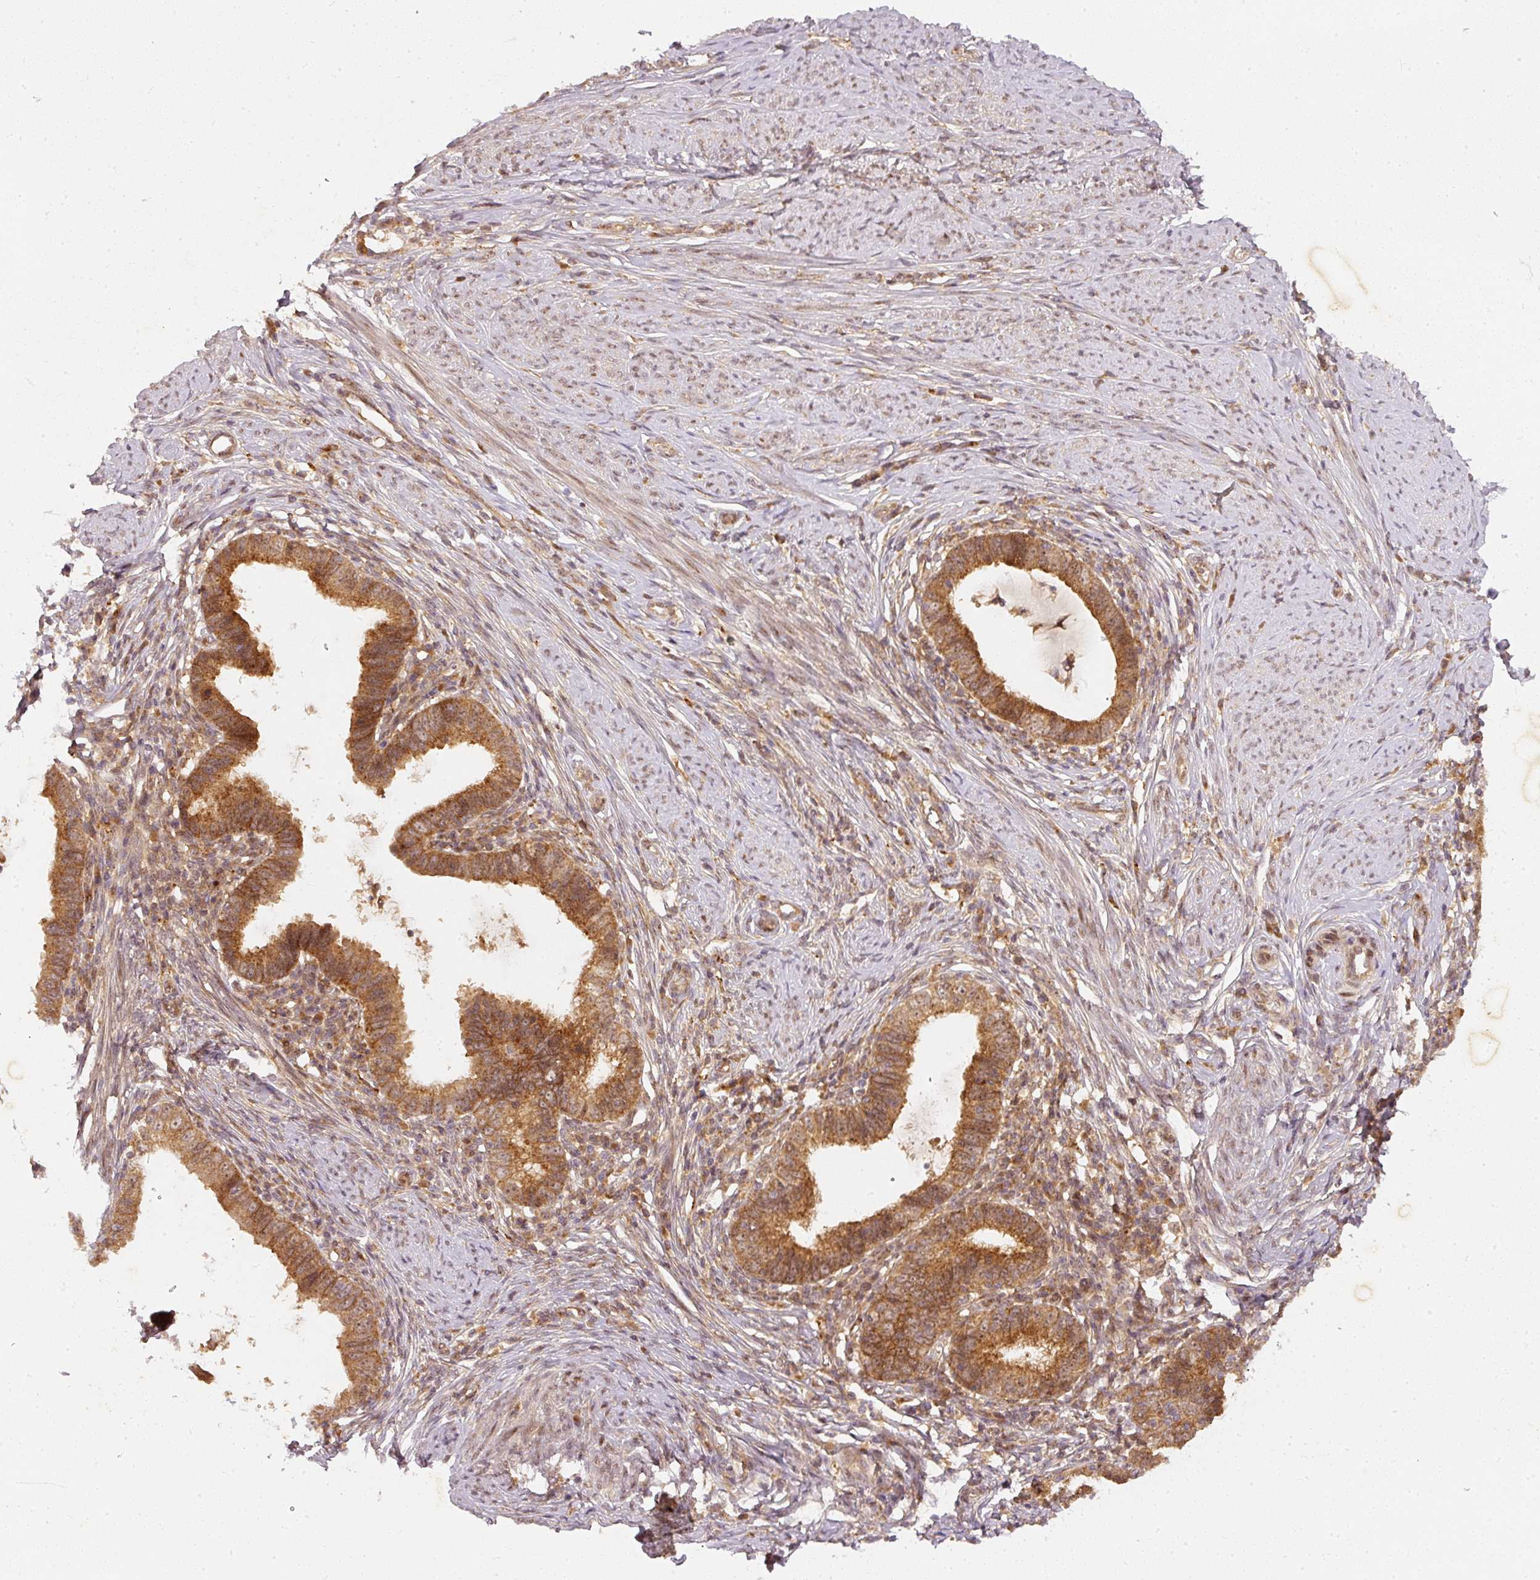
{"staining": {"intensity": "moderate", "quantity": ">75%", "location": "cytoplasmic/membranous"}, "tissue": "cervical cancer", "cell_type": "Tumor cells", "image_type": "cancer", "snomed": [{"axis": "morphology", "description": "Adenocarcinoma, NOS"}, {"axis": "topography", "description": "Cervix"}], "caption": "A brown stain highlights moderate cytoplasmic/membranous expression of a protein in cervical cancer (adenocarcinoma) tumor cells.", "gene": "ZNF580", "patient": {"sex": "female", "age": 36}}